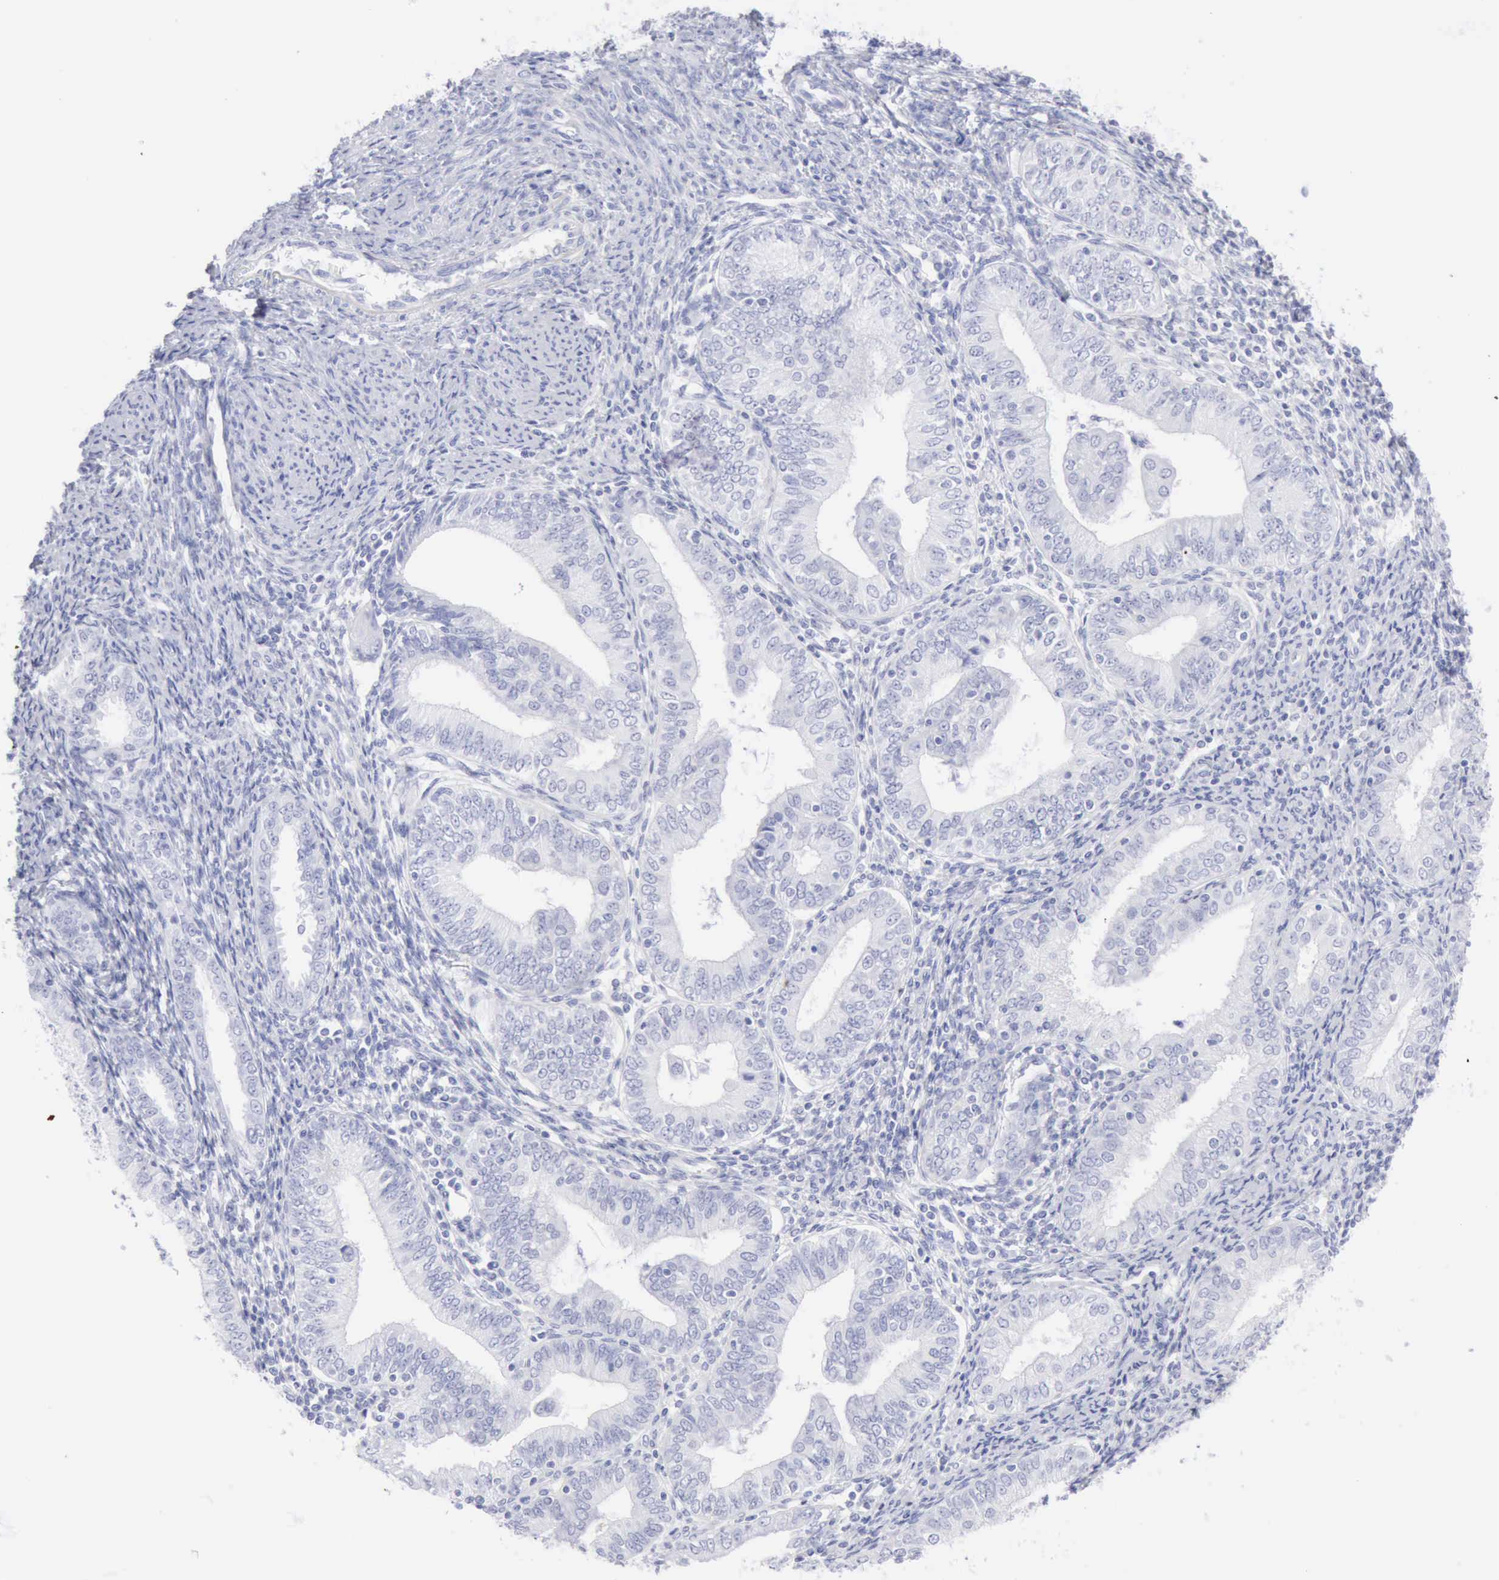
{"staining": {"intensity": "negative", "quantity": "none", "location": "none"}, "tissue": "endometrial cancer", "cell_type": "Tumor cells", "image_type": "cancer", "snomed": [{"axis": "morphology", "description": "Adenocarcinoma, NOS"}, {"axis": "topography", "description": "Endometrium"}], "caption": "The histopathology image exhibits no significant staining in tumor cells of endometrial adenocarcinoma.", "gene": "KRT10", "patient": {"sex": "female", "age": 55}}